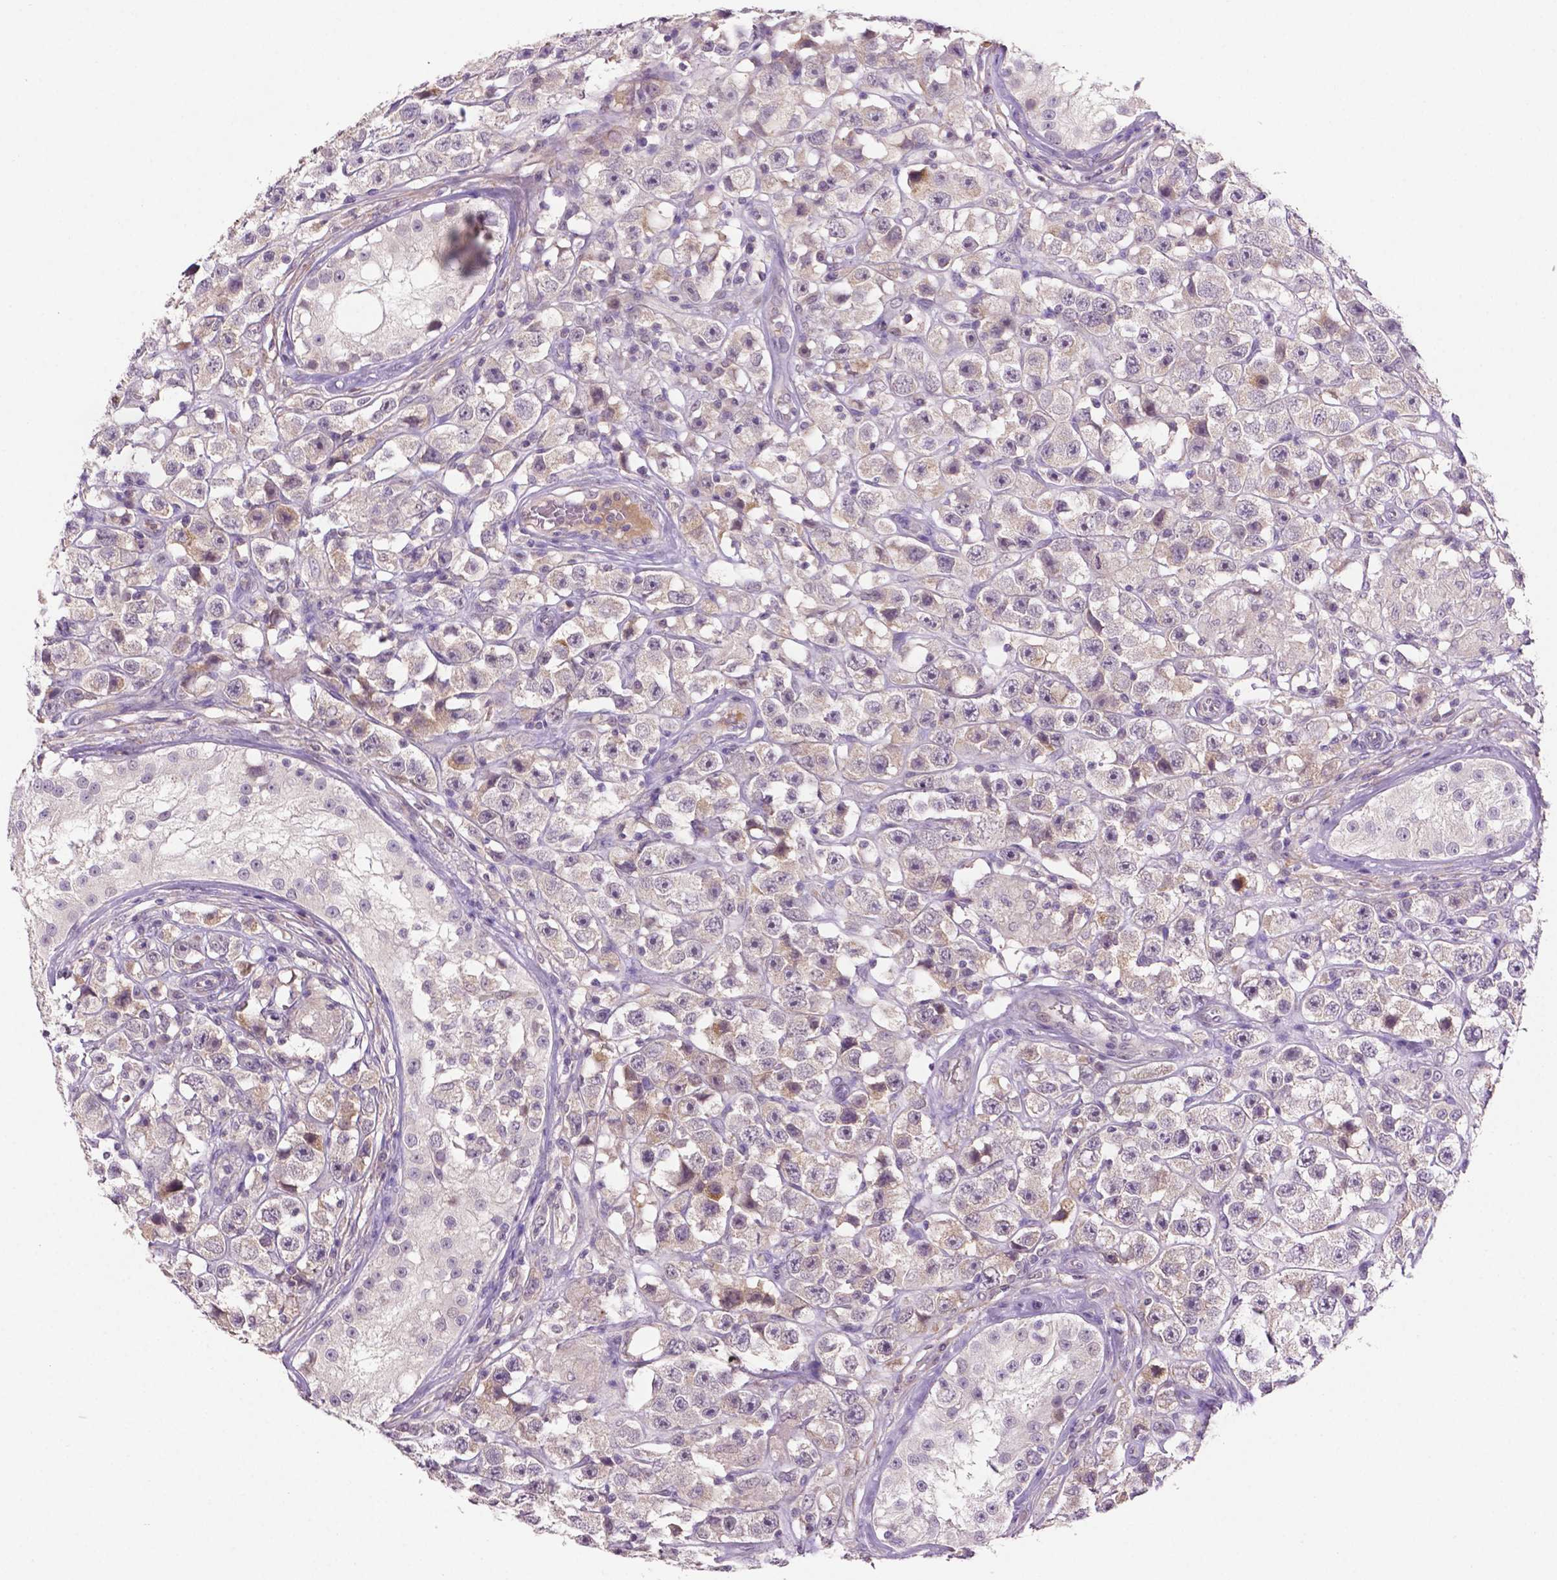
{"staining": {"intensity": "moderate", "quantity": "<25%", "location": "cytoplasmic/membranous,nuclear"}, "tissue": "testis cancer", "cell_type": "Tumor cells", "image_type": "cancer", "snomed": [{"axis": "morphology", "description": "Seminoma, NOS"}, {"axis": "topography", "description": "Testis"}], "caption": "Moderate cytoplasmic/membranous and nuclear protein positivity is identified in about <25% of tumor cells in testis cancer.", "gene": "FBLN1", "patient": {"sex": "male", "age": 45}}